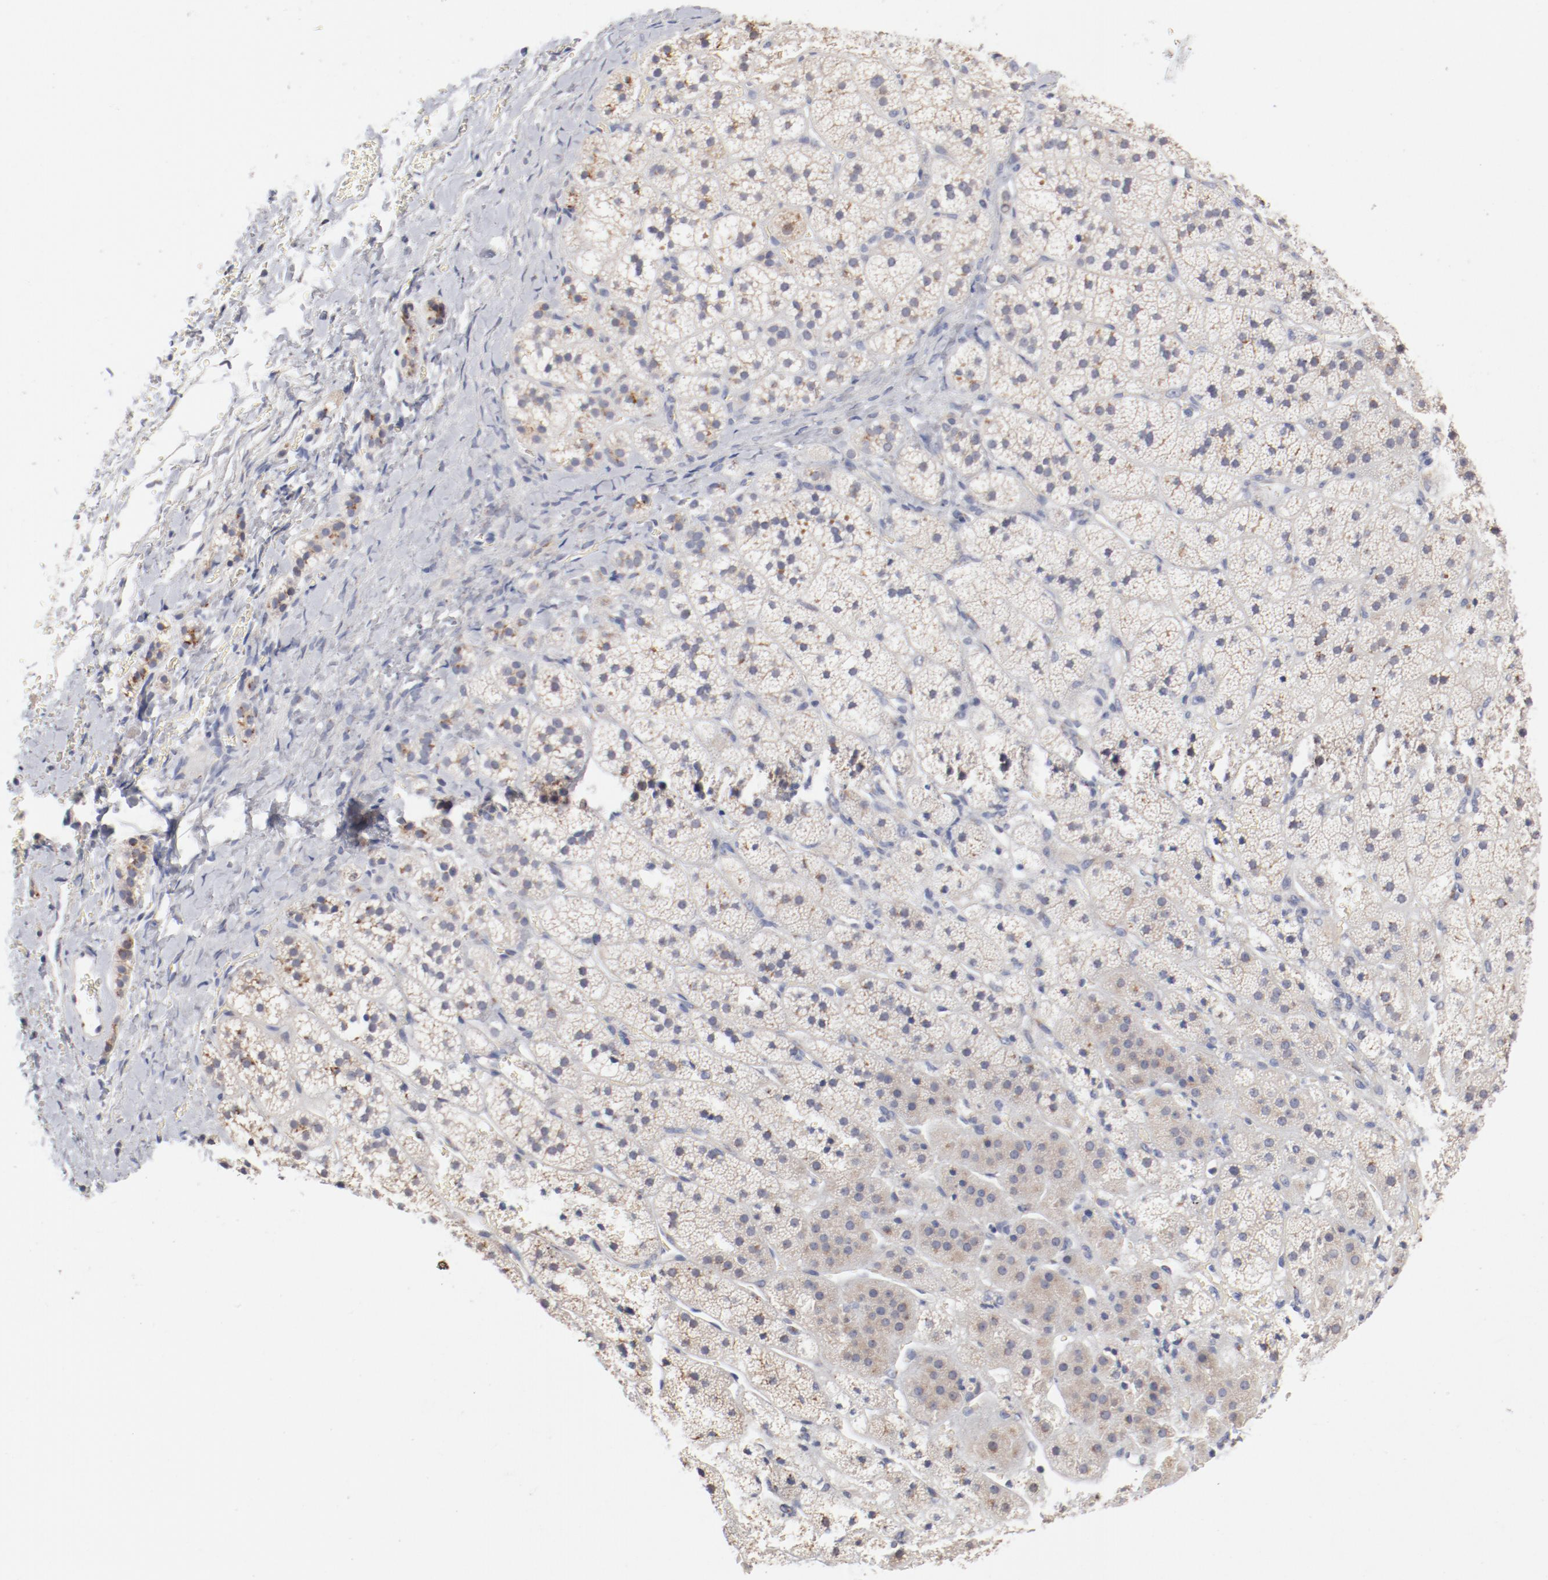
{"staining": {"intensity": "weak", "quantity": "25%-75%", "location": "cytoplasmic/membranous"}, "tissue": "adrenal gland", "cell_type": "Glandular cells", "image_type": "normal", "snomed": [{"axis": "morphology", "description": "Normal tissue, NOS"}, {"axis": "topography", "description": "Adrenal gland"}], "caption": "An image showing weak cytoplasmic/membranous staining in about 25%-75% of glandular cells in normal adrenal gland, as visualized by brown immunohistochemical staining.", "gene": "AK7", "patient": {"sex": "female", "age": 44}}